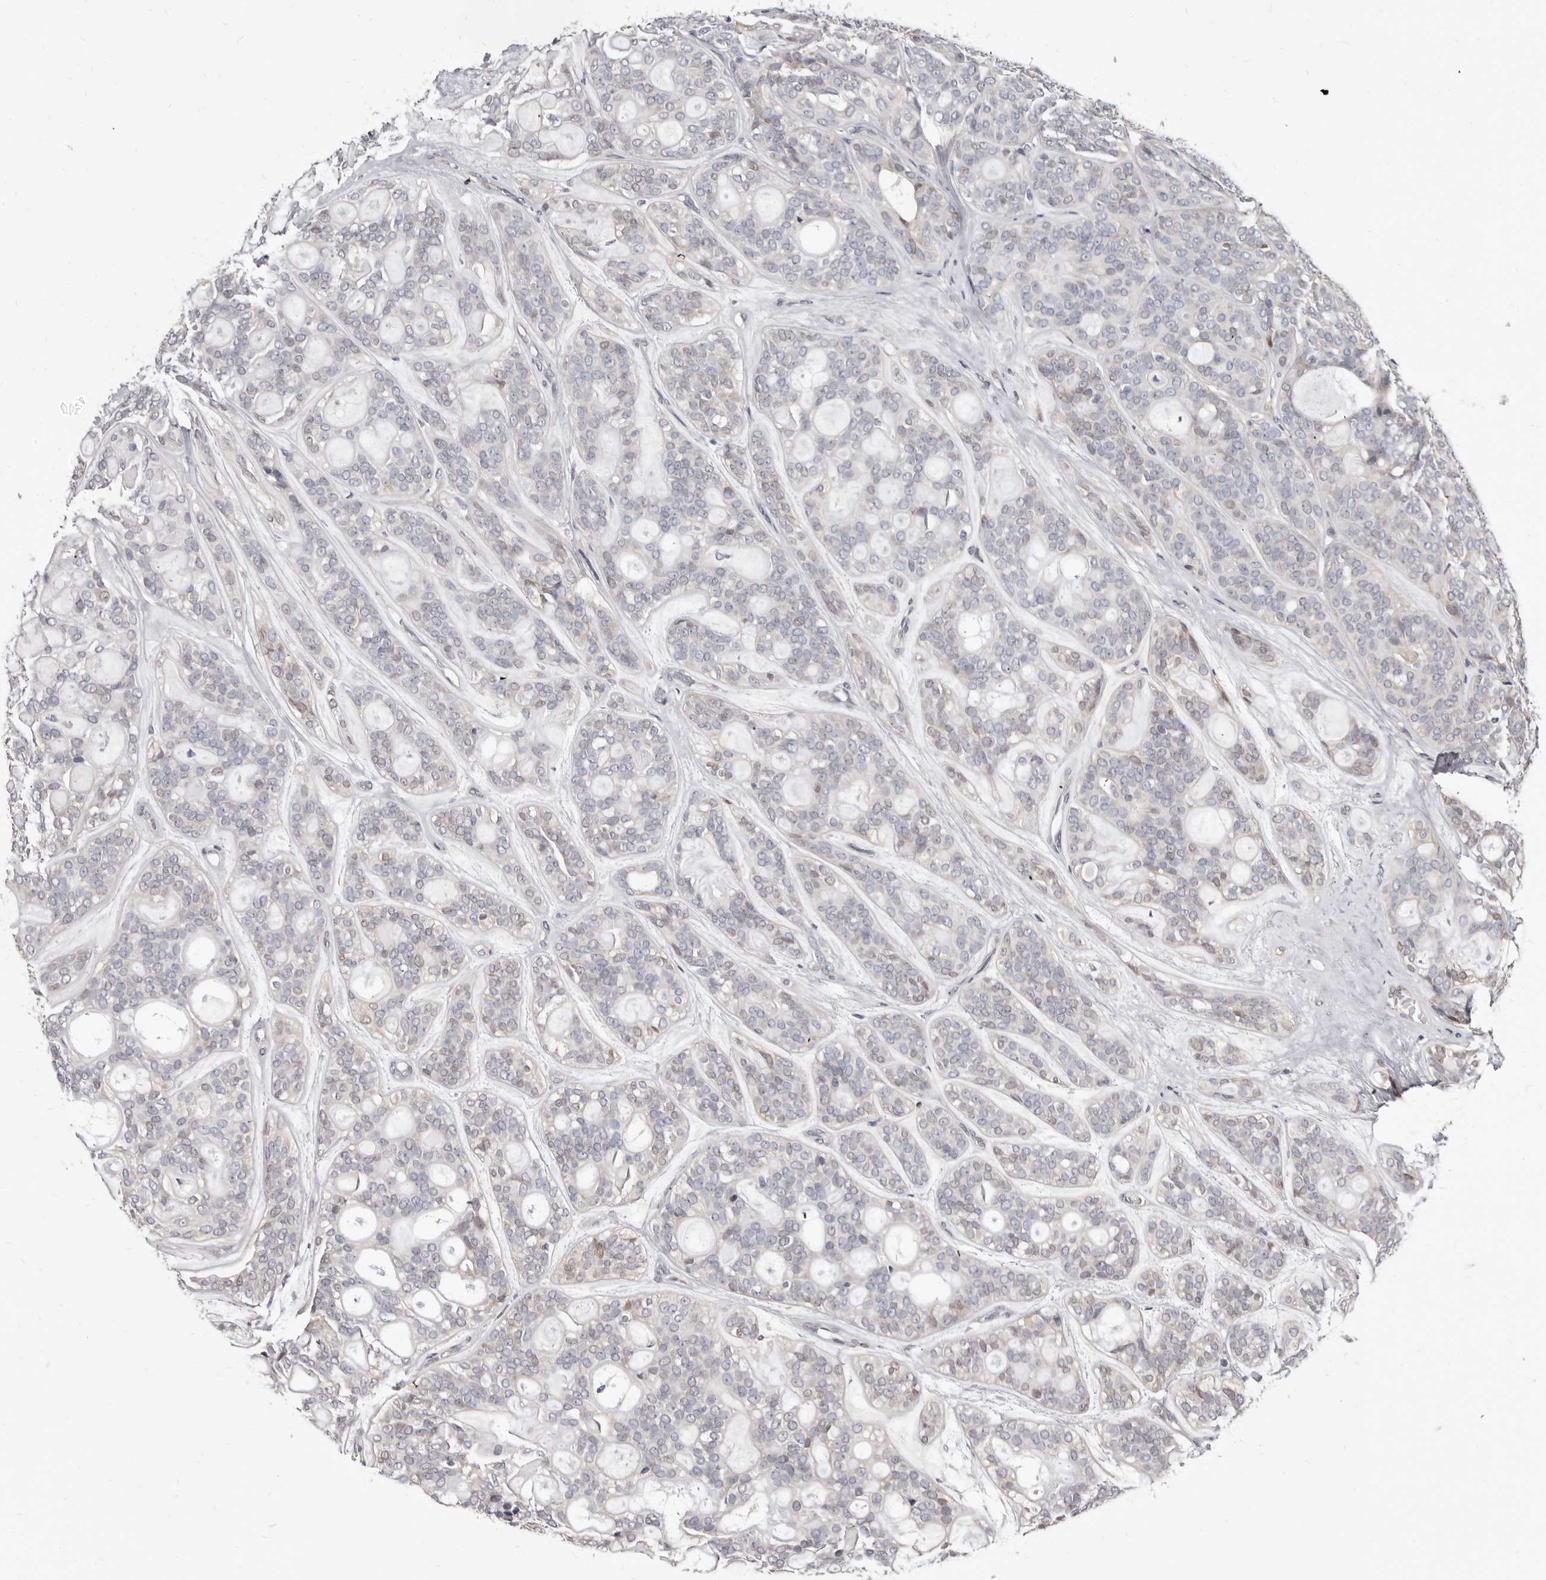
{"staining": {"intensity": "negative", "quantity": "none", "location": "none"}, "tissue": "head and neck cancer", "cell_type": "Tumor cells", "image_type": "cancer", "snomed": [{"axis": "morphology", "description": "Adenocarcinoma, NOS"}, {"axis": "topography", "description": "Head-Neck"}], "caption": "Immunohistochemistry (IHC) photomicrograph of neoplastic tissue: adenocarcinoma (head and neck) stained with DAB displays no significant protein positivity in tumor cells.", "gene": "KHDRBS2", "patient": {"sex": "male", "age": 66}}